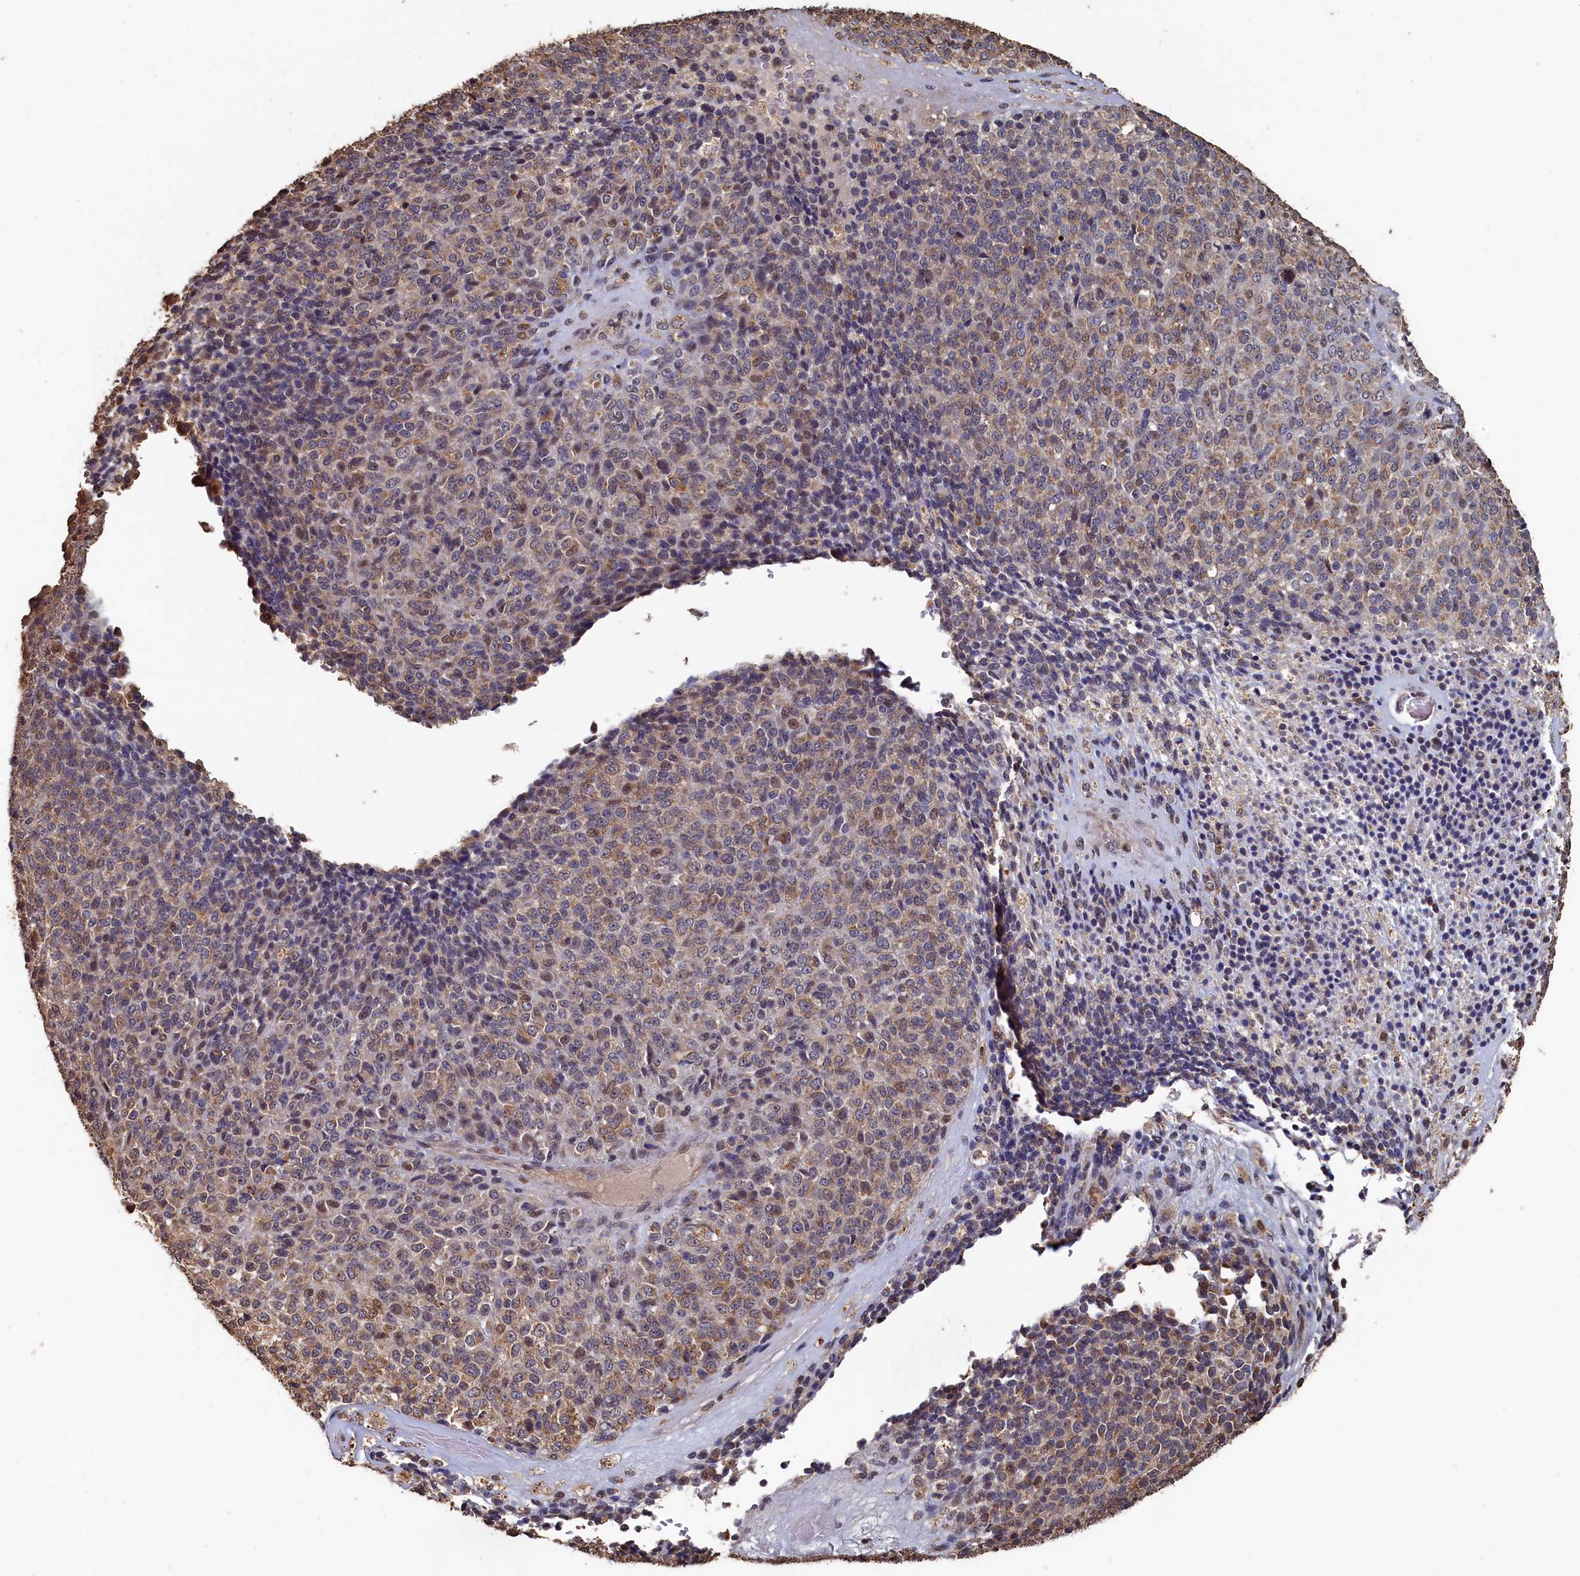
{"staining": {"intensity": "weak", "quantity": "<25%", "location": "cytoplasmic/membranous"}, "tissue": "melanoma", "cell_type": "Tumor cells", "image_type": "cancer", "snomed": [{"axis": "morphology", "description": "Malignant melanoma, Metastatic site"}, {"axis": "topography", "description": "Brain"}], "caption": "Tumor cells are negative for protein expression in human malignant melanoma (metastatic site).", "gene": "PIGN", "patient": {"sex": "female", "age": 56}}